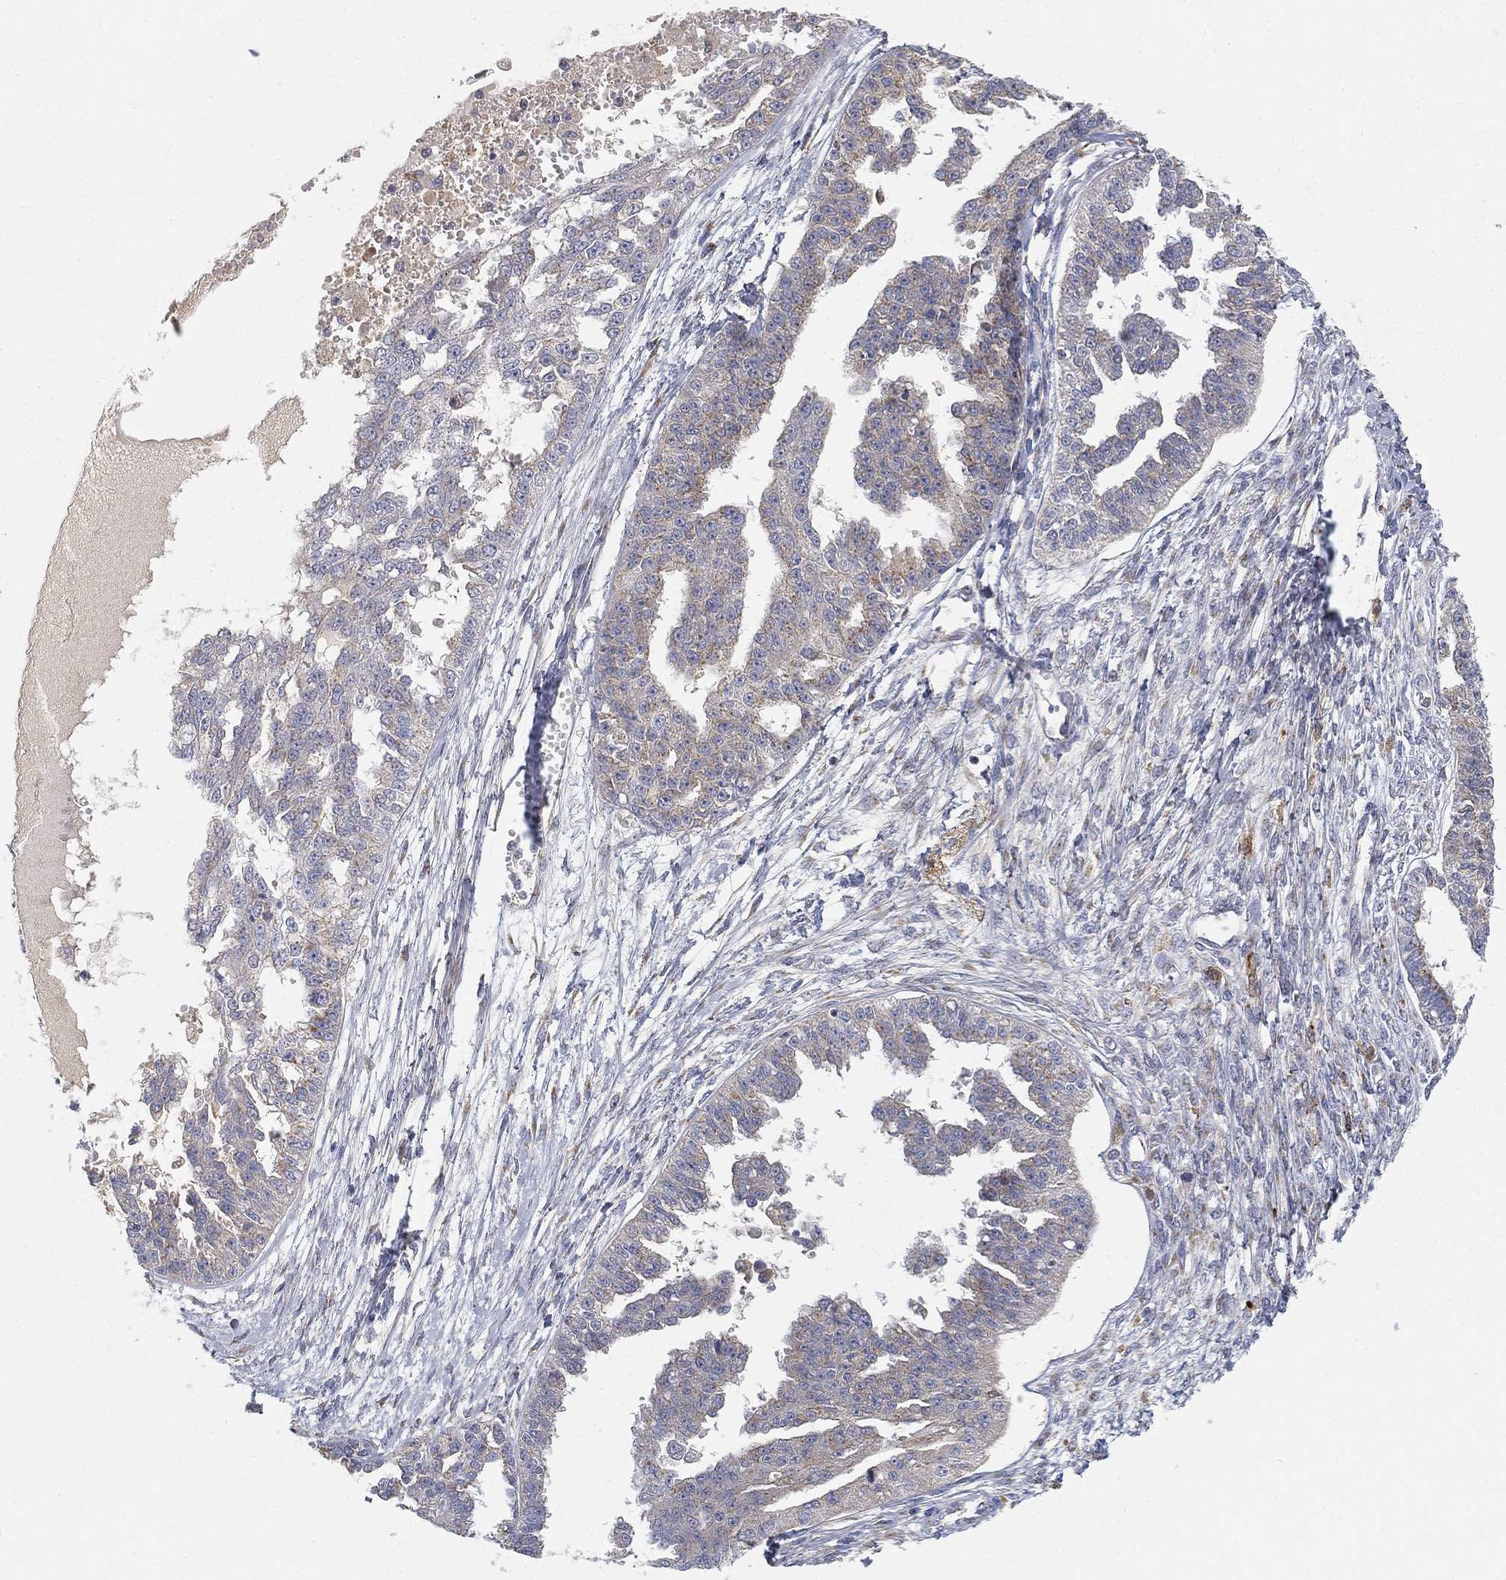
{"staining": {"intensity": "negative", "quantity": "none", "location": "none"}, "tissue": "ovarian cancer", "cell_type": "Tumor cells", "image_type": "cancer", "snomed": [{"axis": "morphology", "description": "Cystadenocarcinoma, serous, NOS"}, {"axis": "topography", "description": "Ovary"}], "caption": "A histopathology image of ovarian serous cystadenocarcinoma stained for a protein shows no brown staining in tumor cells. Nuclei are stained in blue.", "gene": "CTSL", "patient": {"sex": "female", "age": 58}}